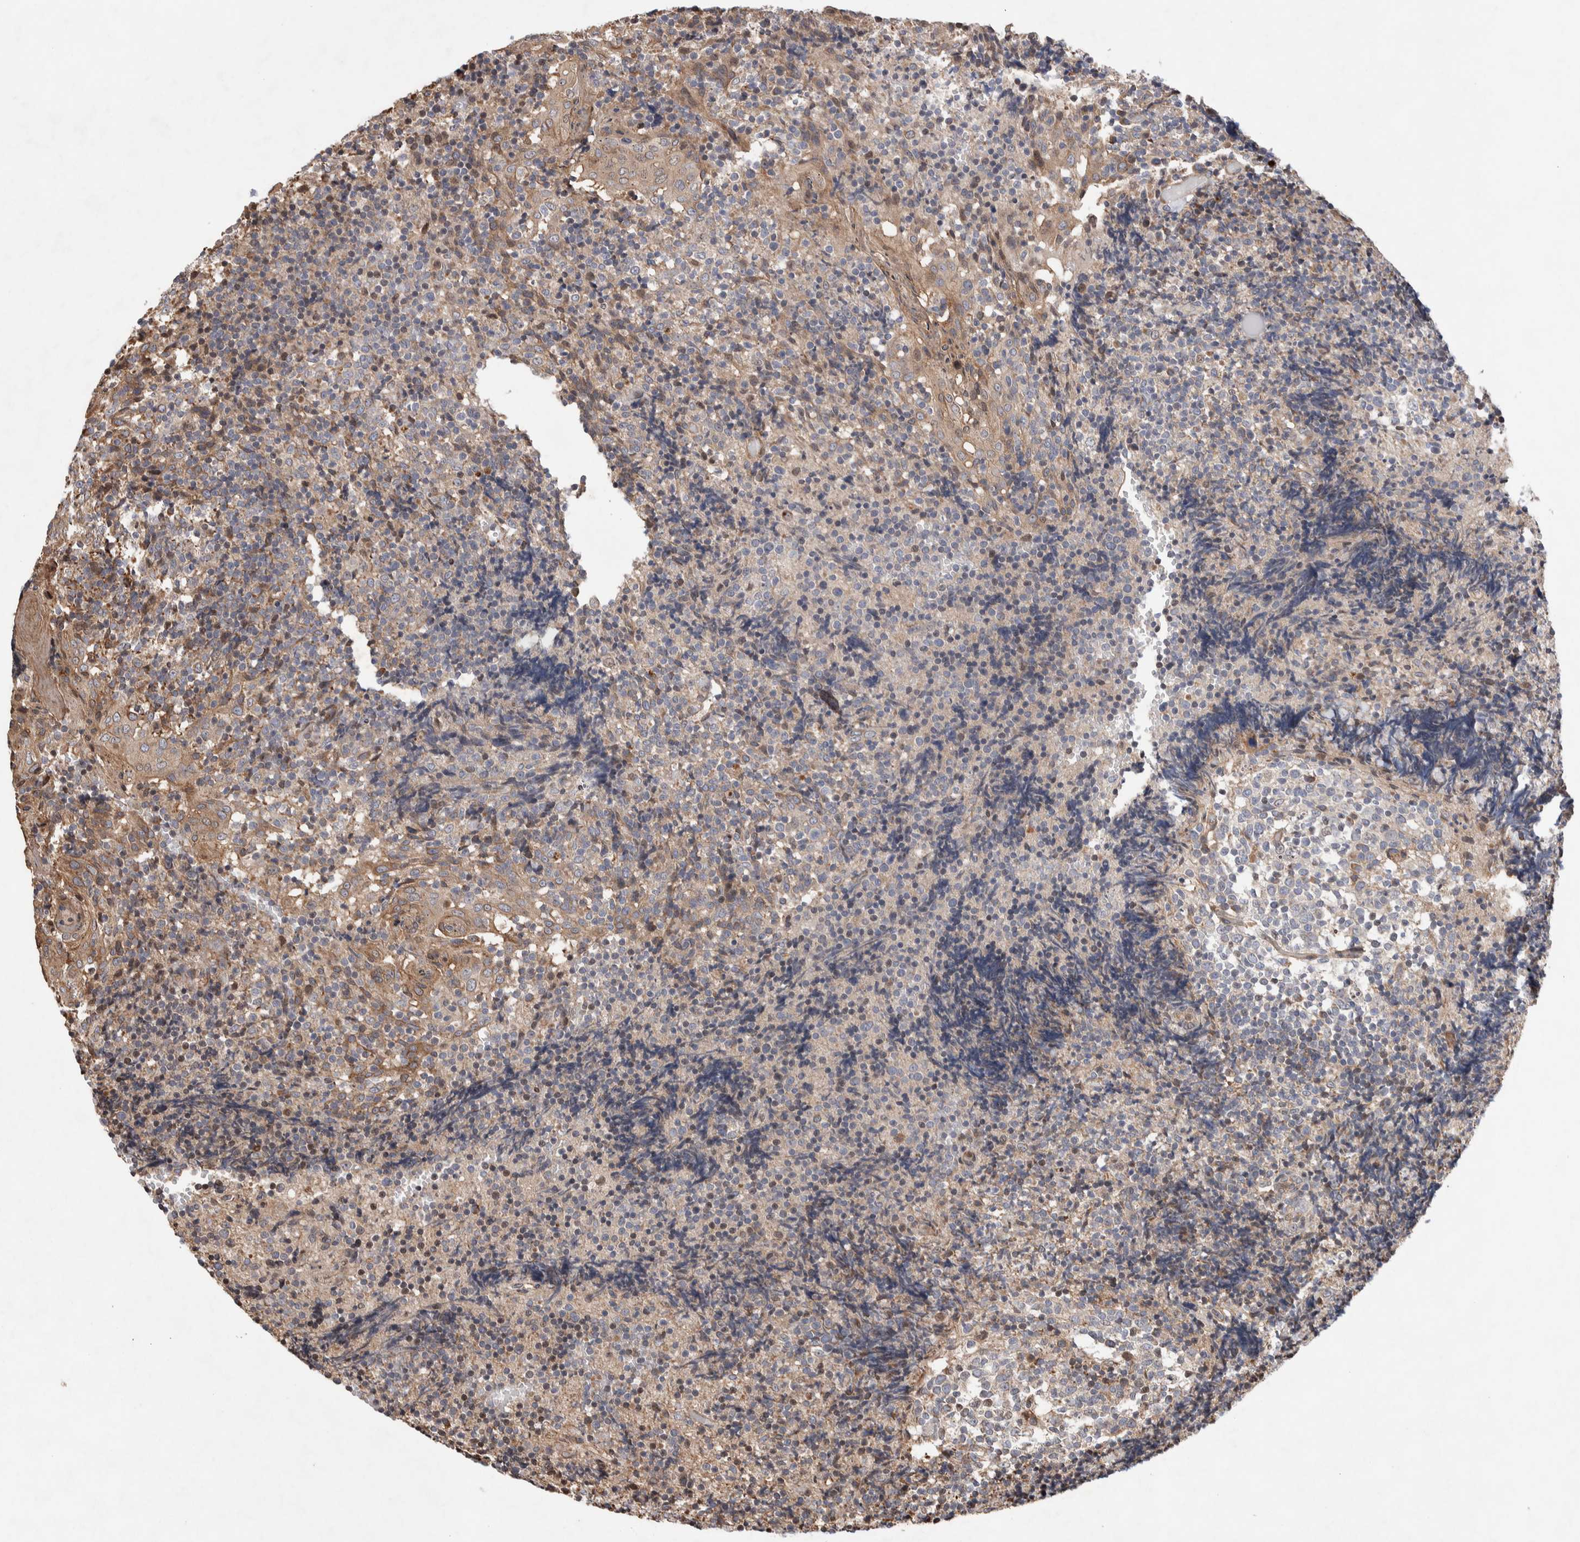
{"staining": {"intensity": "negative", "quantity": "none", "location": "none"}, "tissue": "tonsil", "cell_type": "Germinal center cells", "image_type": "normal", "snomed": [{"axis": "morphology", "description": "Normal tissue, NOS"}, {"axis": "topography", "description": "Tonsil"}], "caption": "DAB (3,3'-diaminobenzidine) immunohistochemical staining of unremarkable tonsil exhibits no significant positivity in germinal center cells.", "gene": "LZTS1", "patient": {"sex": "female", "age": 19}}